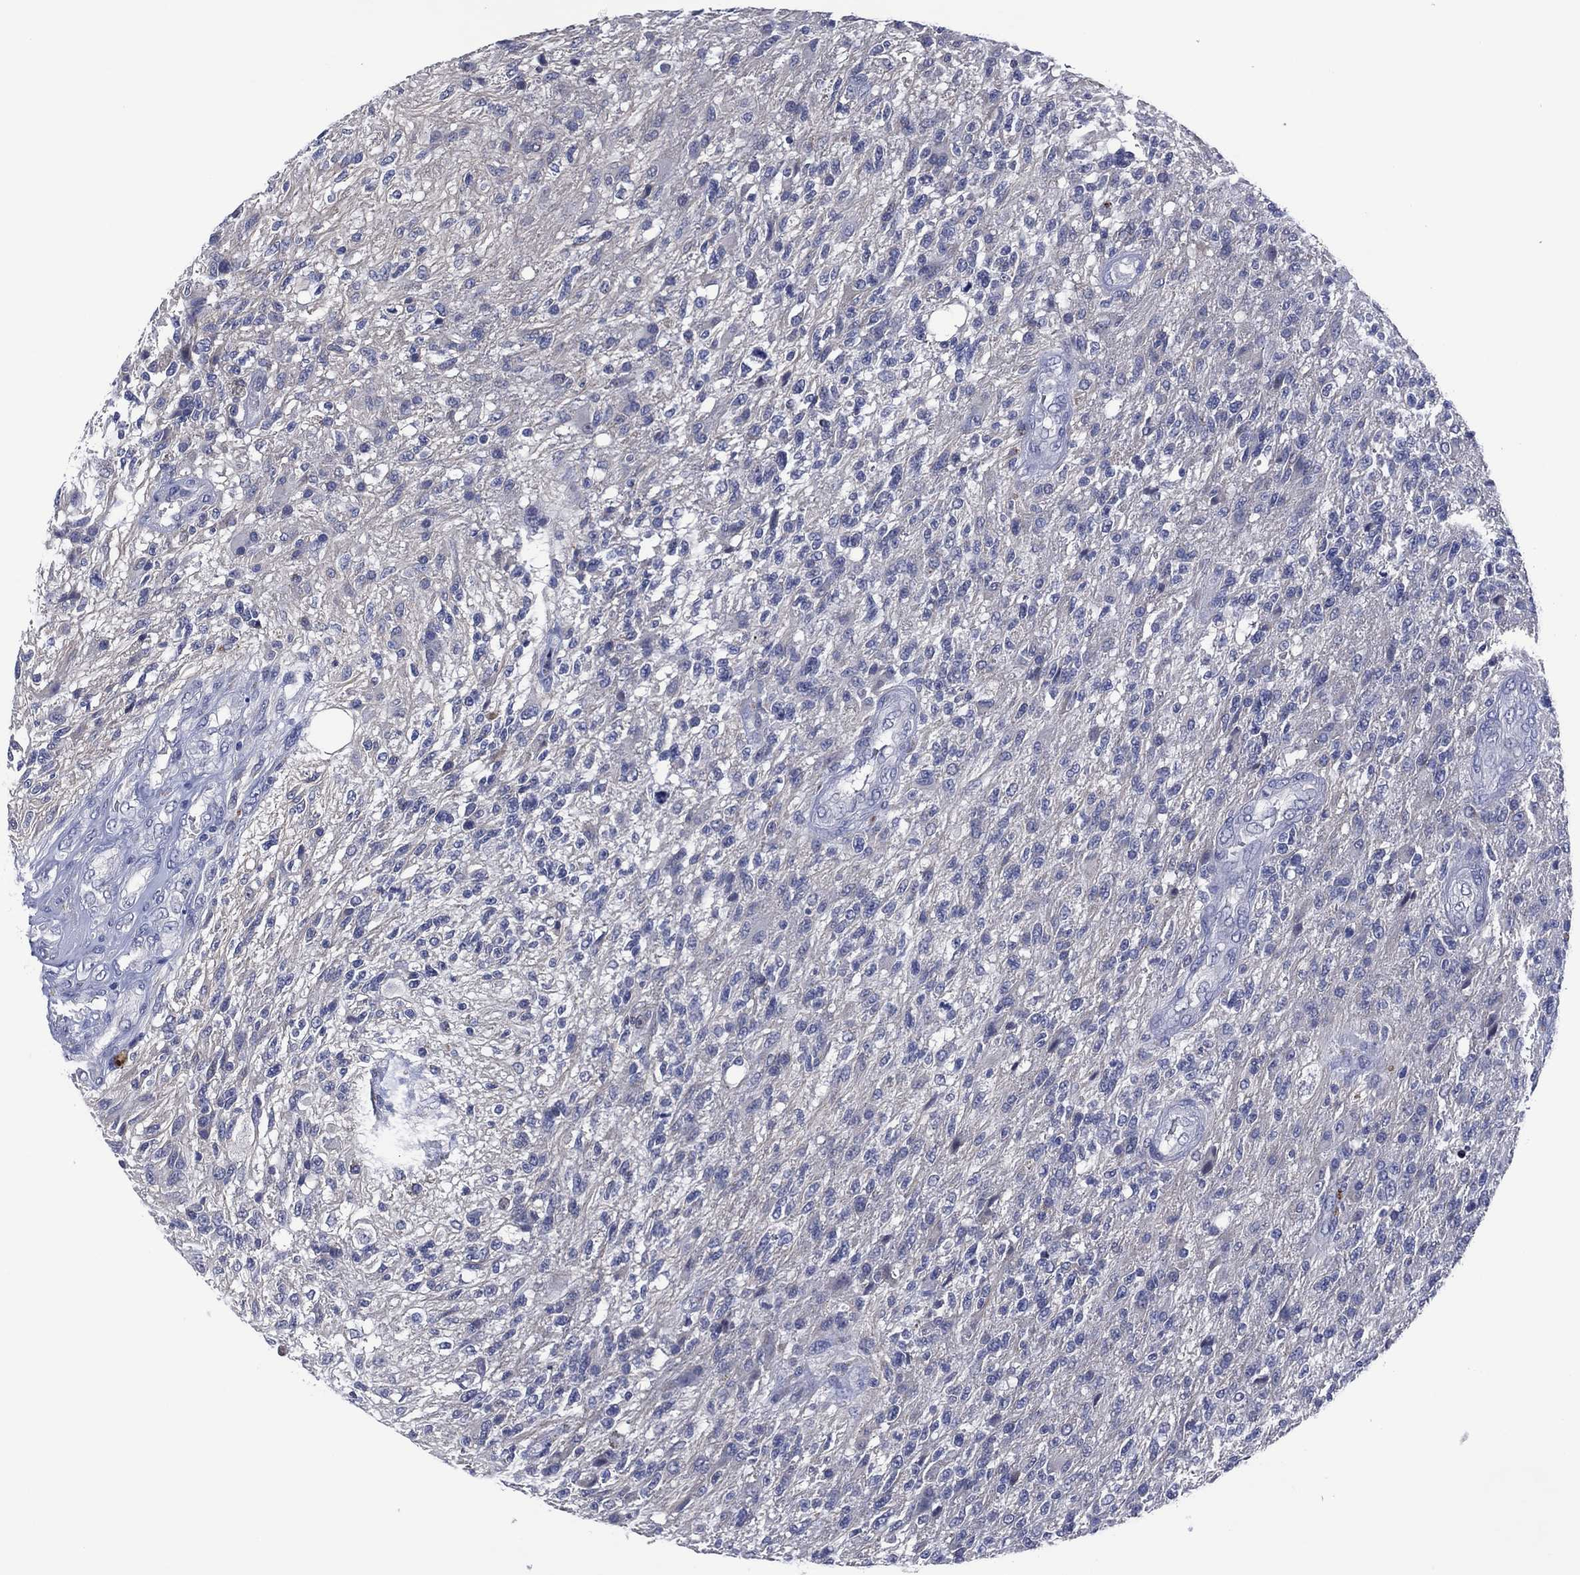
{"staining": {"intensity": "negative", "quantity": "none", "location": "none"}, "tissue": "glioma", "cell_type": "Tumor cells", "image_type": "cancer", "snomed": [{"axis": "morphology", "description": "Glioma, malignant, High grade"}, {"axis": "topography", "description": "Brain"}], "caption": "DAB (3,3'-diaminobenzidine) immunohistochemical staining of human high-grade glioma (malignant) exhibits no significant positivity in tumor cells.", "gene": "USP26", "patient": {"sex": "male", "age": 56}}